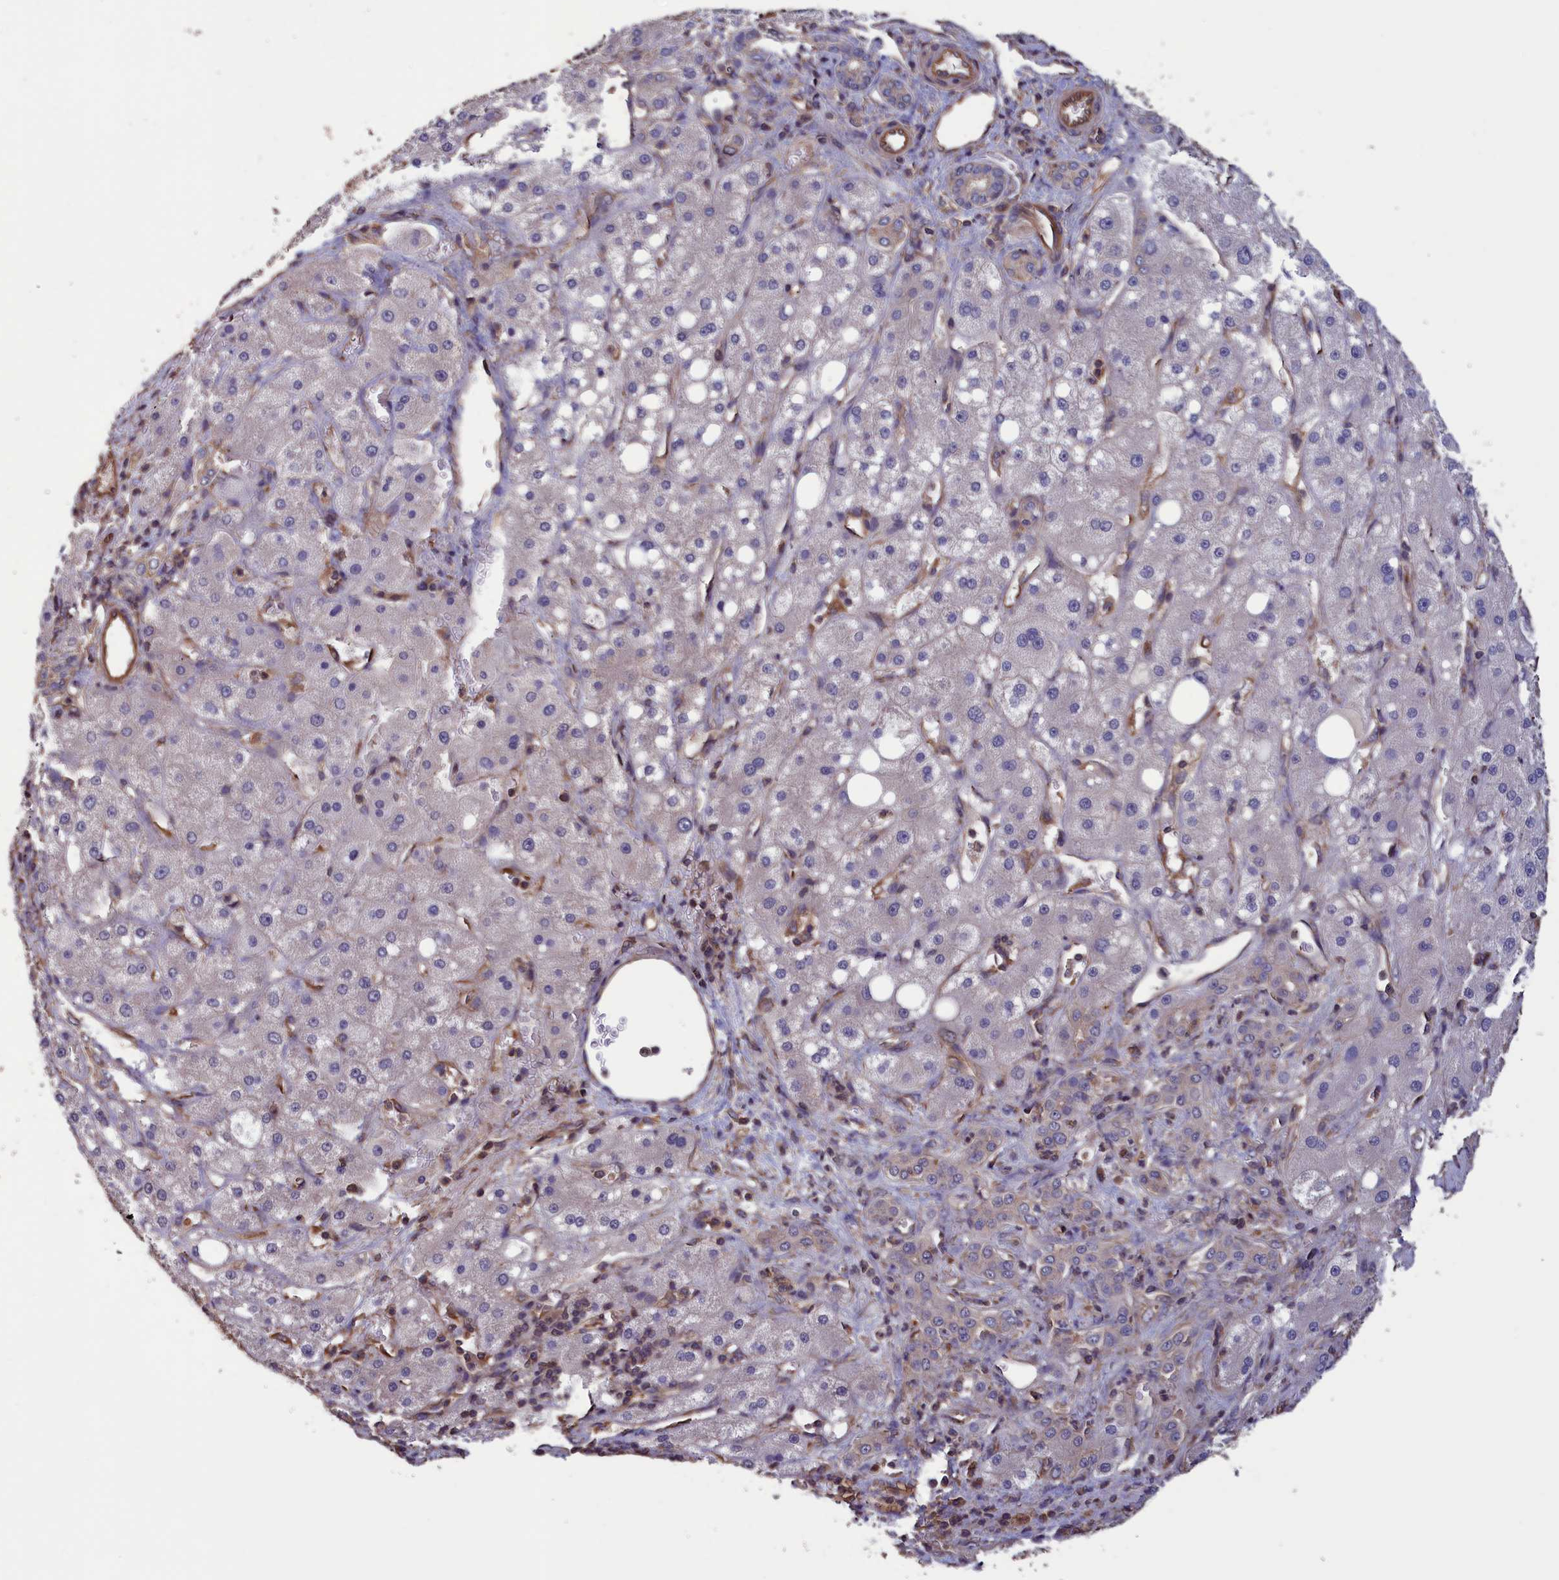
{"staining": {"intensity": "negative", "quantity": "none", "location": "none"}, "tissue": "liver cancer", "cell_type": "Tumor cells", "image_type": "cancer", "snomed": [{"axis": "morphology", "description": "Carcinoma, Hepatocellular, NOS"}, {"axis": "topography", "description": "Liver"}], "caption": "Liver hepatocellular carcinoma was stained to show a protein in brown. There is no significant positivity in tumor cells.", "gene": "DAPK3", "patient": {"sex": "male", "age": 80}}